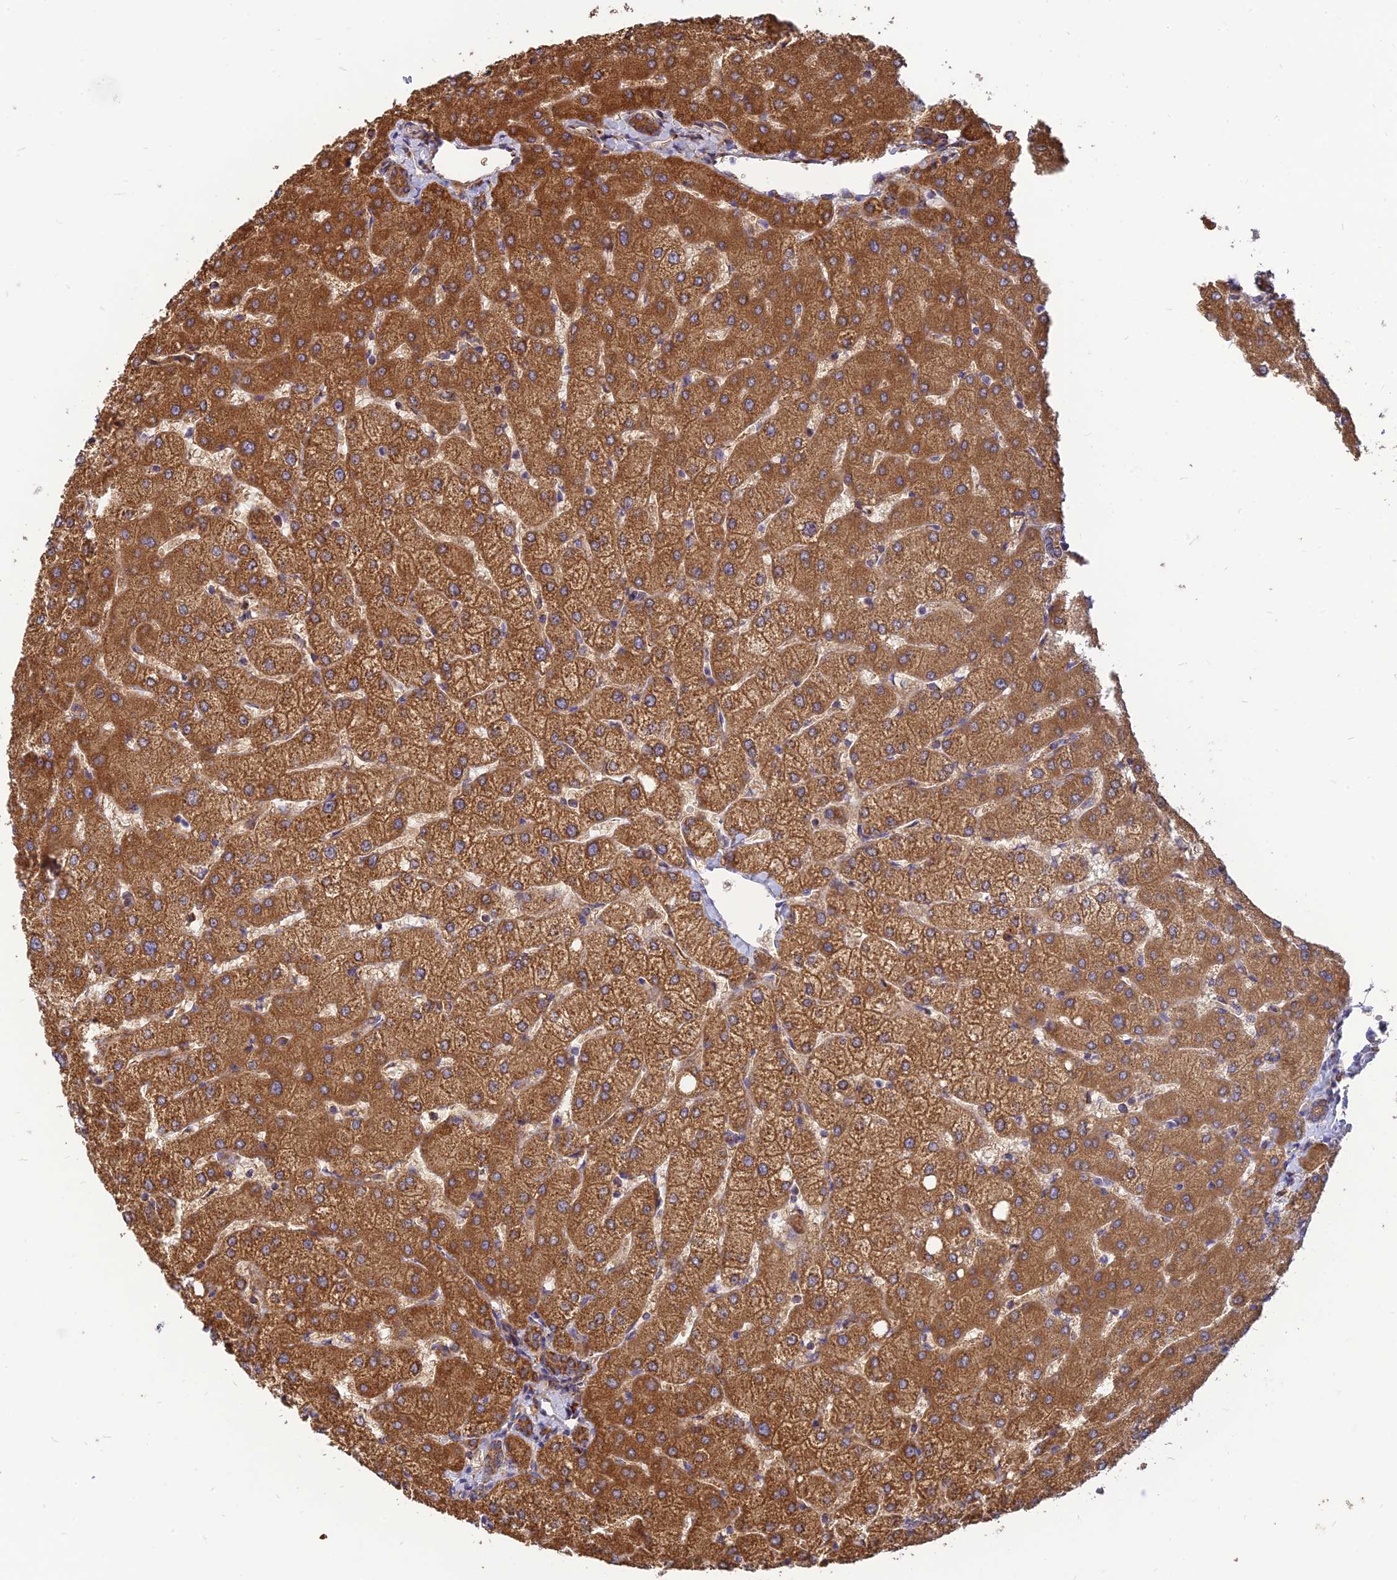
{"staining": {"intensity": "strong", "quantity": ">75%", "location": "cytoplasmic/membranous"}, "tissue": "liver", "cell_type": "Cholangiocytes", "image_type": "normal", "snomed": [{"axis": "morphology", "description": "Normal tissue, NOS"}, {"axis": "topography", "description": "Liver"}], "caption": "Immunohistochemistry (DAB (3,3'-diaminobenzidine)) staining of unremarkable liver exhibits strong cytoplasmic/membranous protein staining in about >75% of cholangiocytes.", "gene": "THUMPD2", "patient": {"sex": "female", "age": 54}}